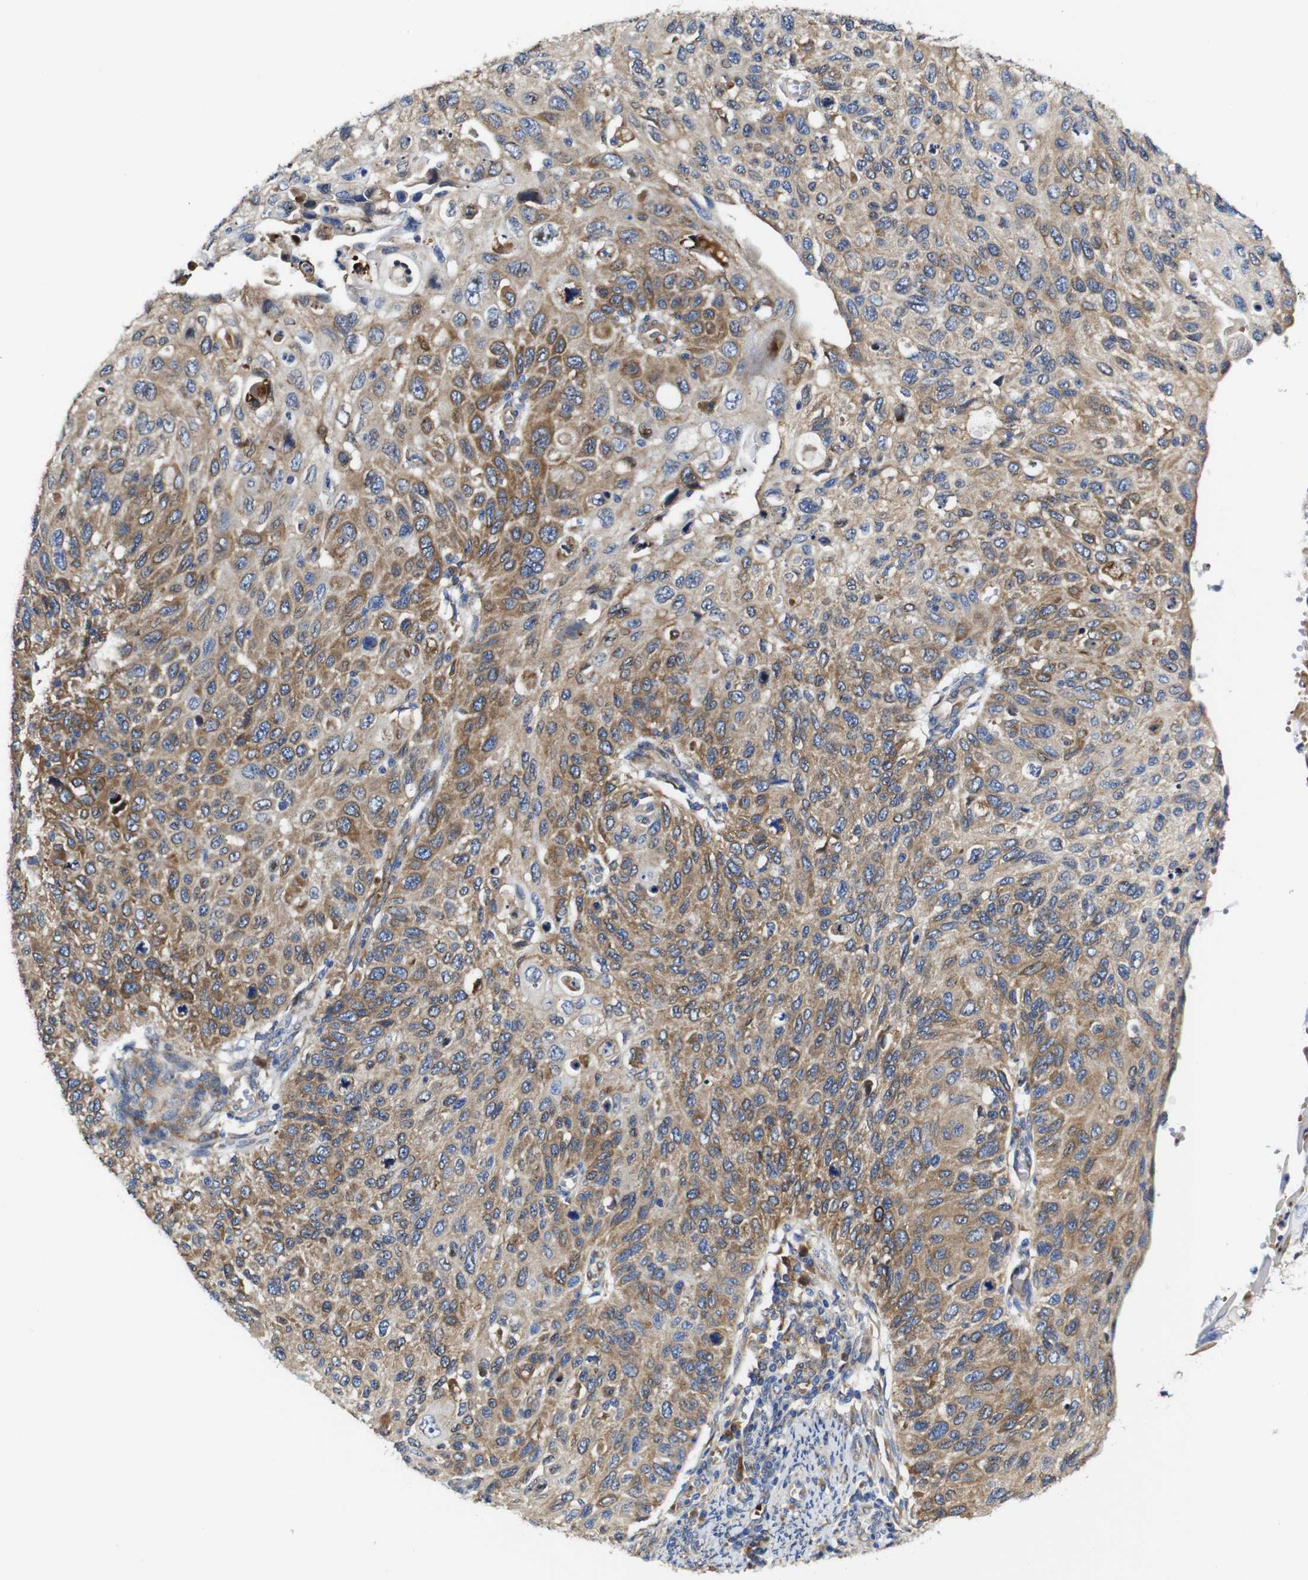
{"staining": {"intensity": "moderate", "quantity": "25%-75%", "location": "cytoplasmic/membranous"}, "tissue": "cervical cancer", "cell_type": "Tumor cells", "image_type": "cancer", "snomed": [{"axis": "morphology", "description": "Squamous cell carcinoma, NOS"}, {"axis": "topography", "description": "Cervix"}], "caption": "Moderate cytoplasmic/membranous positivity for a protein is seen in about 25%-75% of tumor cells of cervical cancer (squamous cell carcinoma) using immunohistochemistry (IHC).", "gene": "CLCC1", "patient": {"sex": "female", "age": 70}}